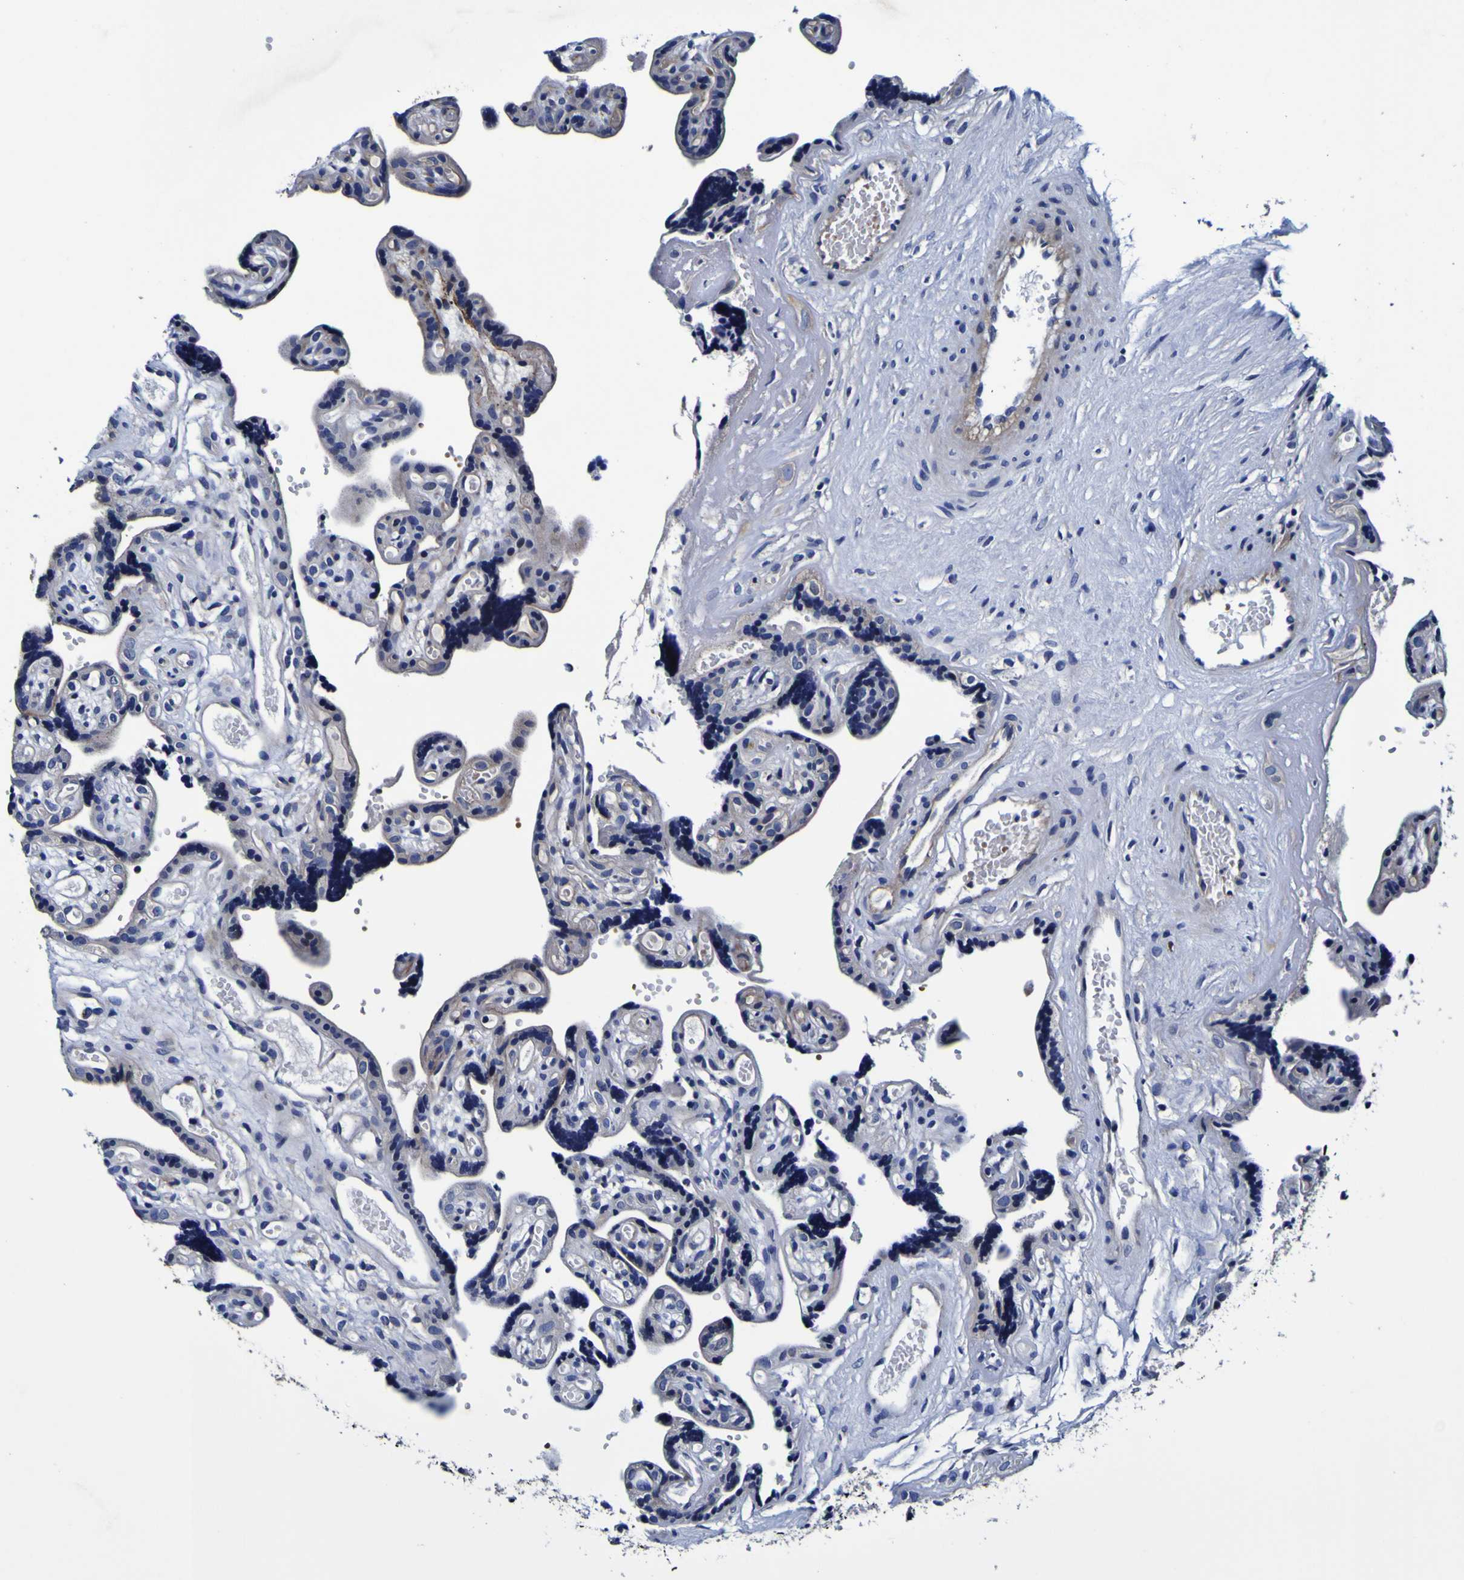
{"staining": {"intensity": "negative", "quantity": "none", "location": "none"}, "tissue": "placenta", "cell_type": "Trophoblastic cells", "image_type": "normal", "snomed": [{"axis": "morphology", "description": "Normal tissue, NOS"}, {"axis": "topography", "description": "Placenta"}], "caption": "Immunohistochemical staining of normal placenta demonstrates no significant staining in trophoblastic cells. (DAB immunohistochemistry (IHC), high magnification).", "gene": "PDLIM4", "patient": {"sex": "female", "age": 30}}